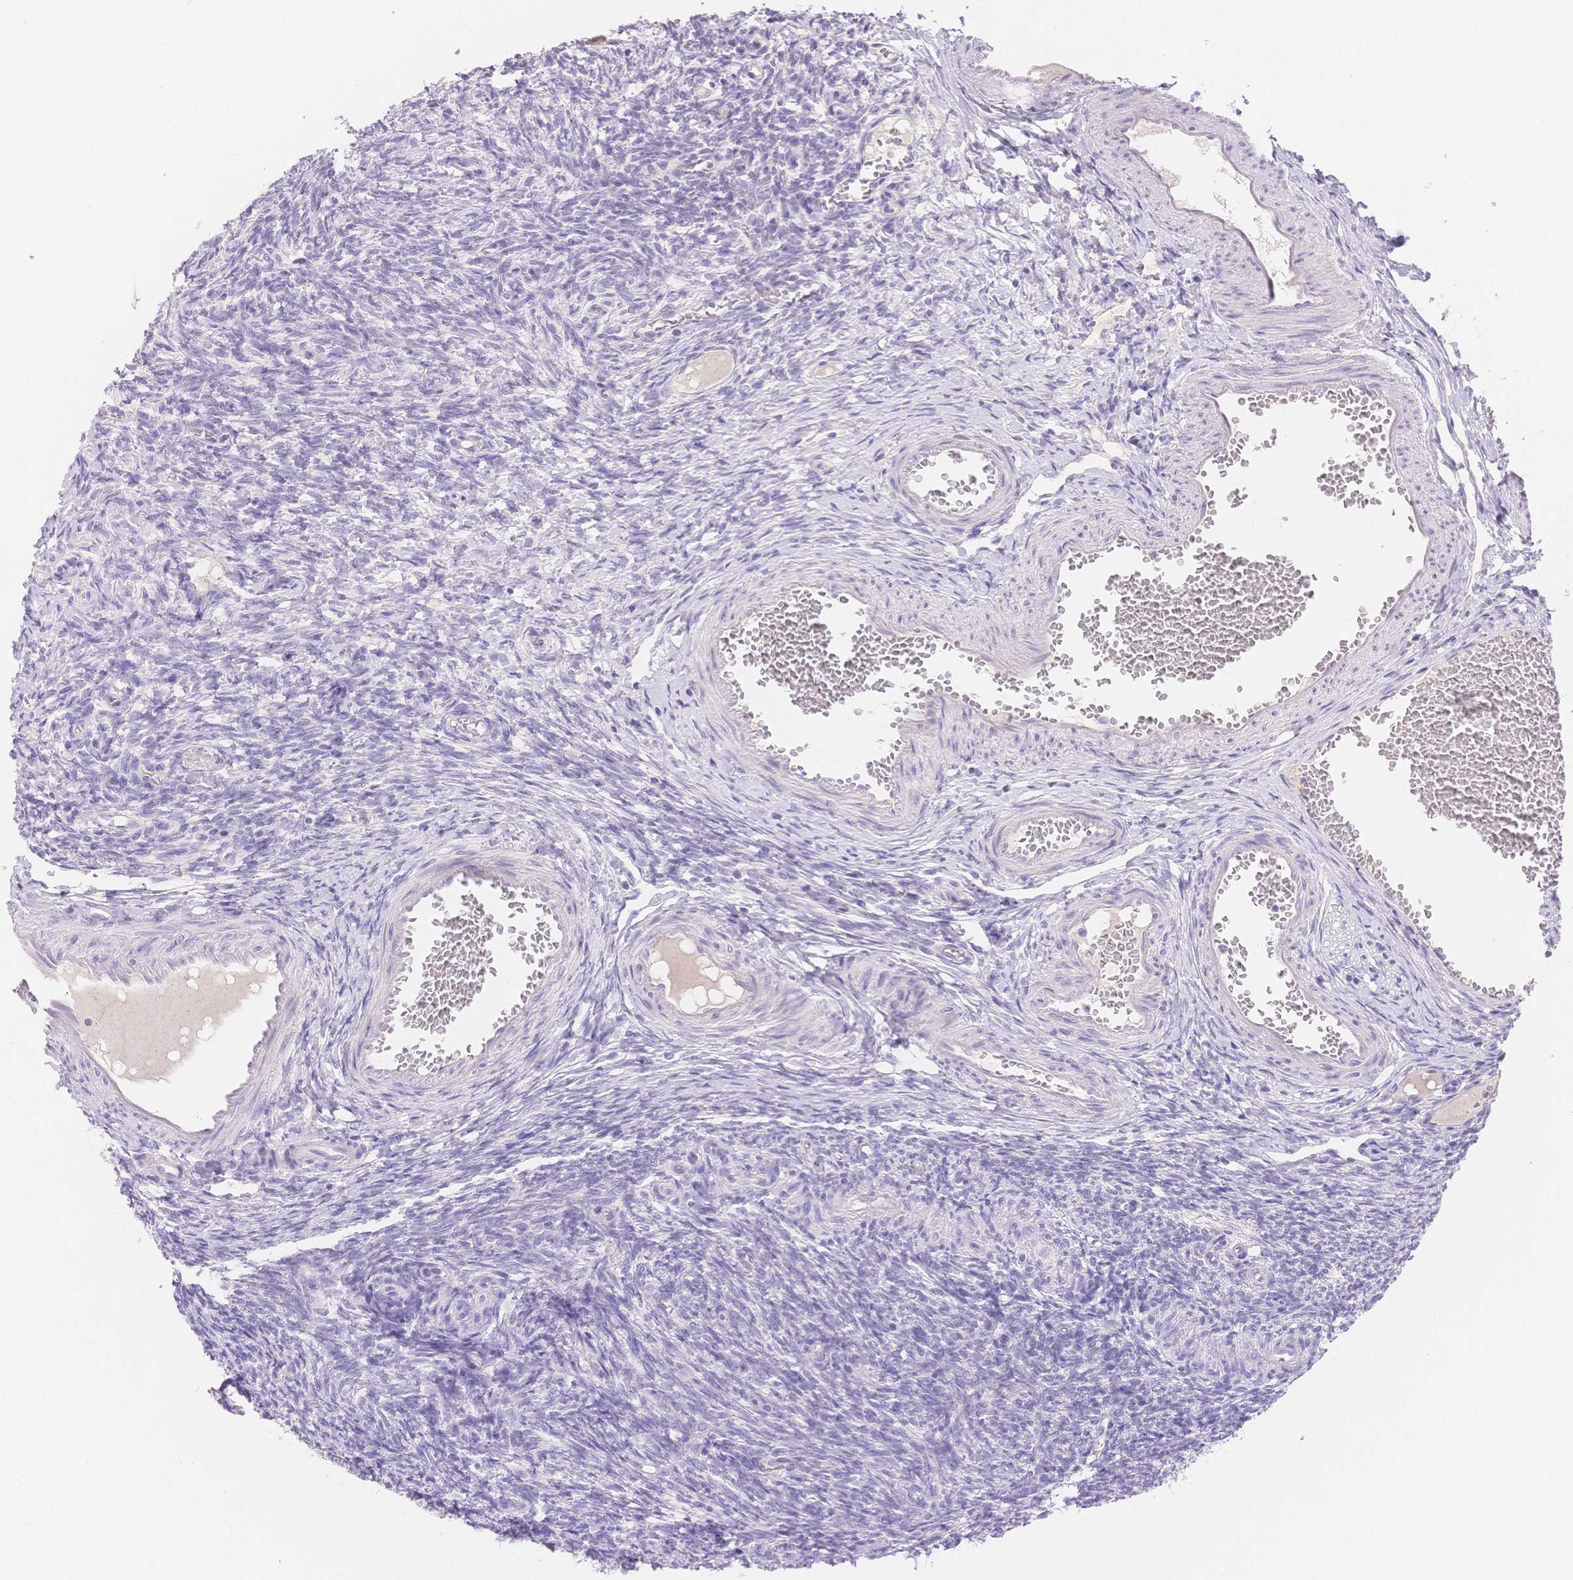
{"staining": {"intensity": "moderate", "quantity": "<25%", "location": "cytoplasmic/membranous"}, "tissue": "ovary", "cell_type": "Follicle cells", "image_type": "normal", "snomed": [{"axis": "morphology", "description": "Normal tissue, NOS"}, {"axis": "topography", "description": "Ovary"}], "caption": "High-magnification brightfield microscopy of benign ovary stained with DAB (3,3'-diaminobenzidine) (brown) and counterstained with hematoxylin (blue). follicle cells exhibit moderate cytoplasmic/membranous expression is seen in about<25% of cells.", "gene": "MYOM1", "patient": {"sex": "female", "age": 39}}